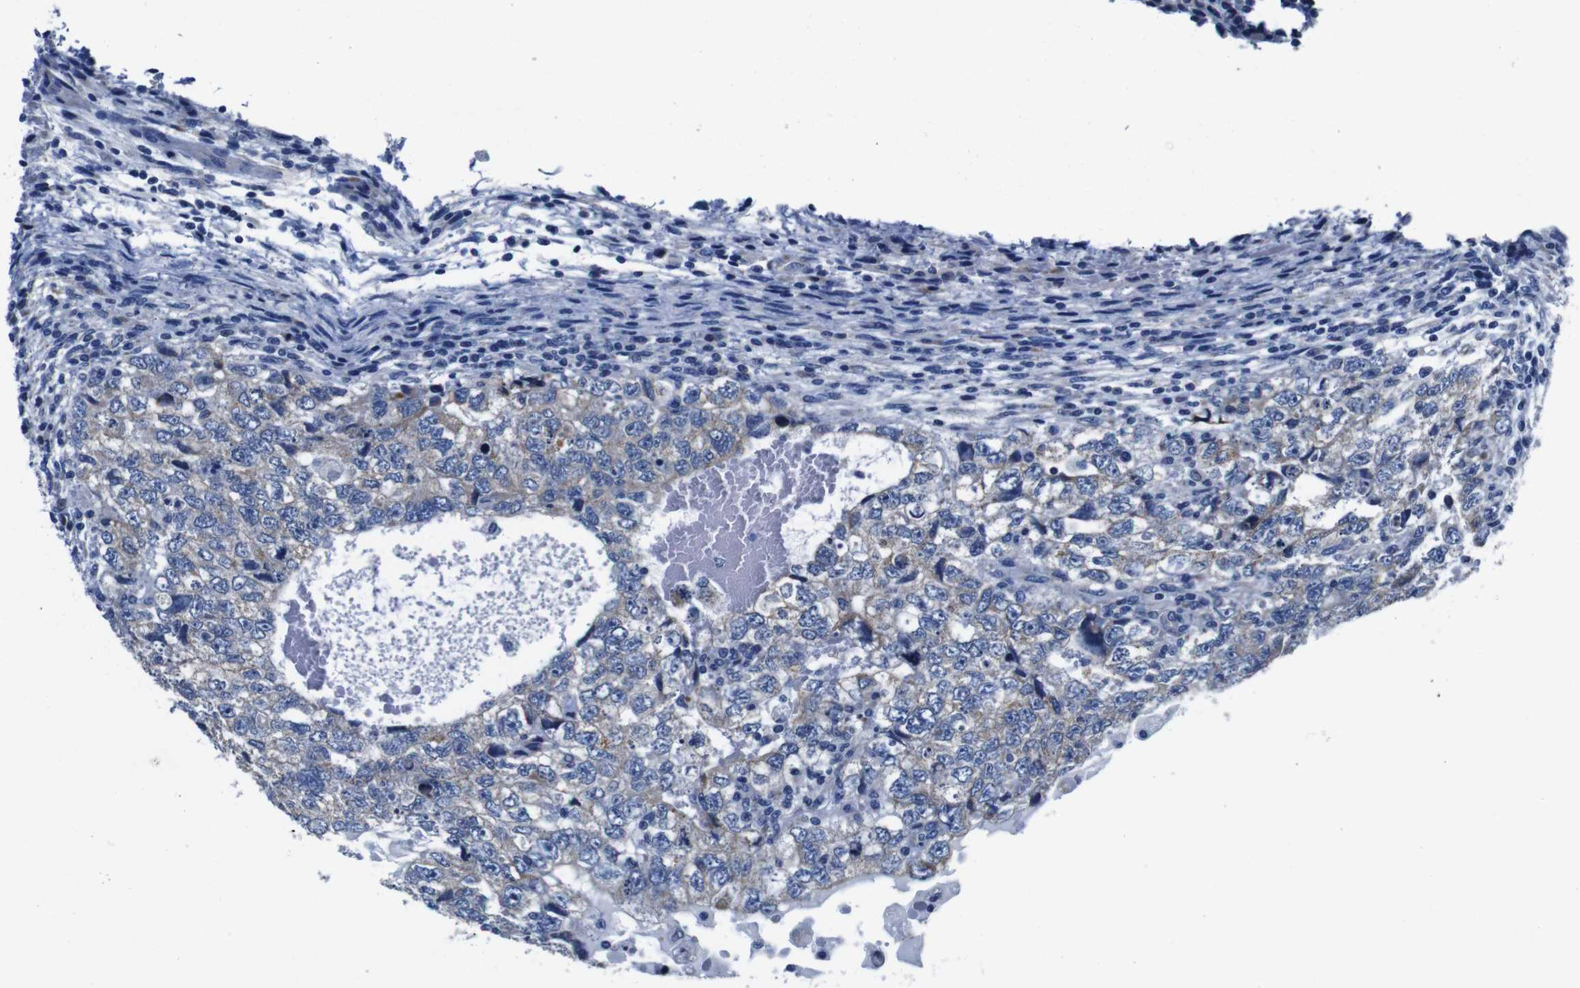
{"staining": {"intensity": "weak", "quantity": "25%-75%", "location": "cytoplasmic/membranous"}, "tissue": "testis cancer", "cell_type": "Tumor cells", "image_type": "cancer", "snomed": [{"axis": "morphology", "description": "Carcinoma, Embryonal, NOS"}, {"axis": "topography", "description": "Testis"}], "caption": "Testis cancer (embryonal carcinoma) stained with DAB (3,3'-diaminobenzidine) IHC reveals low levels of weak cytoplasmic/membranous staining in approximately 25%-75% of tumor cells. The staining is performed using DAB brown chromogen to label protein expression. The nuclei are counter-stained blue using hematoxylin.", "gene": "SNX19", "patient": {"sex": "male", "age": 36}}